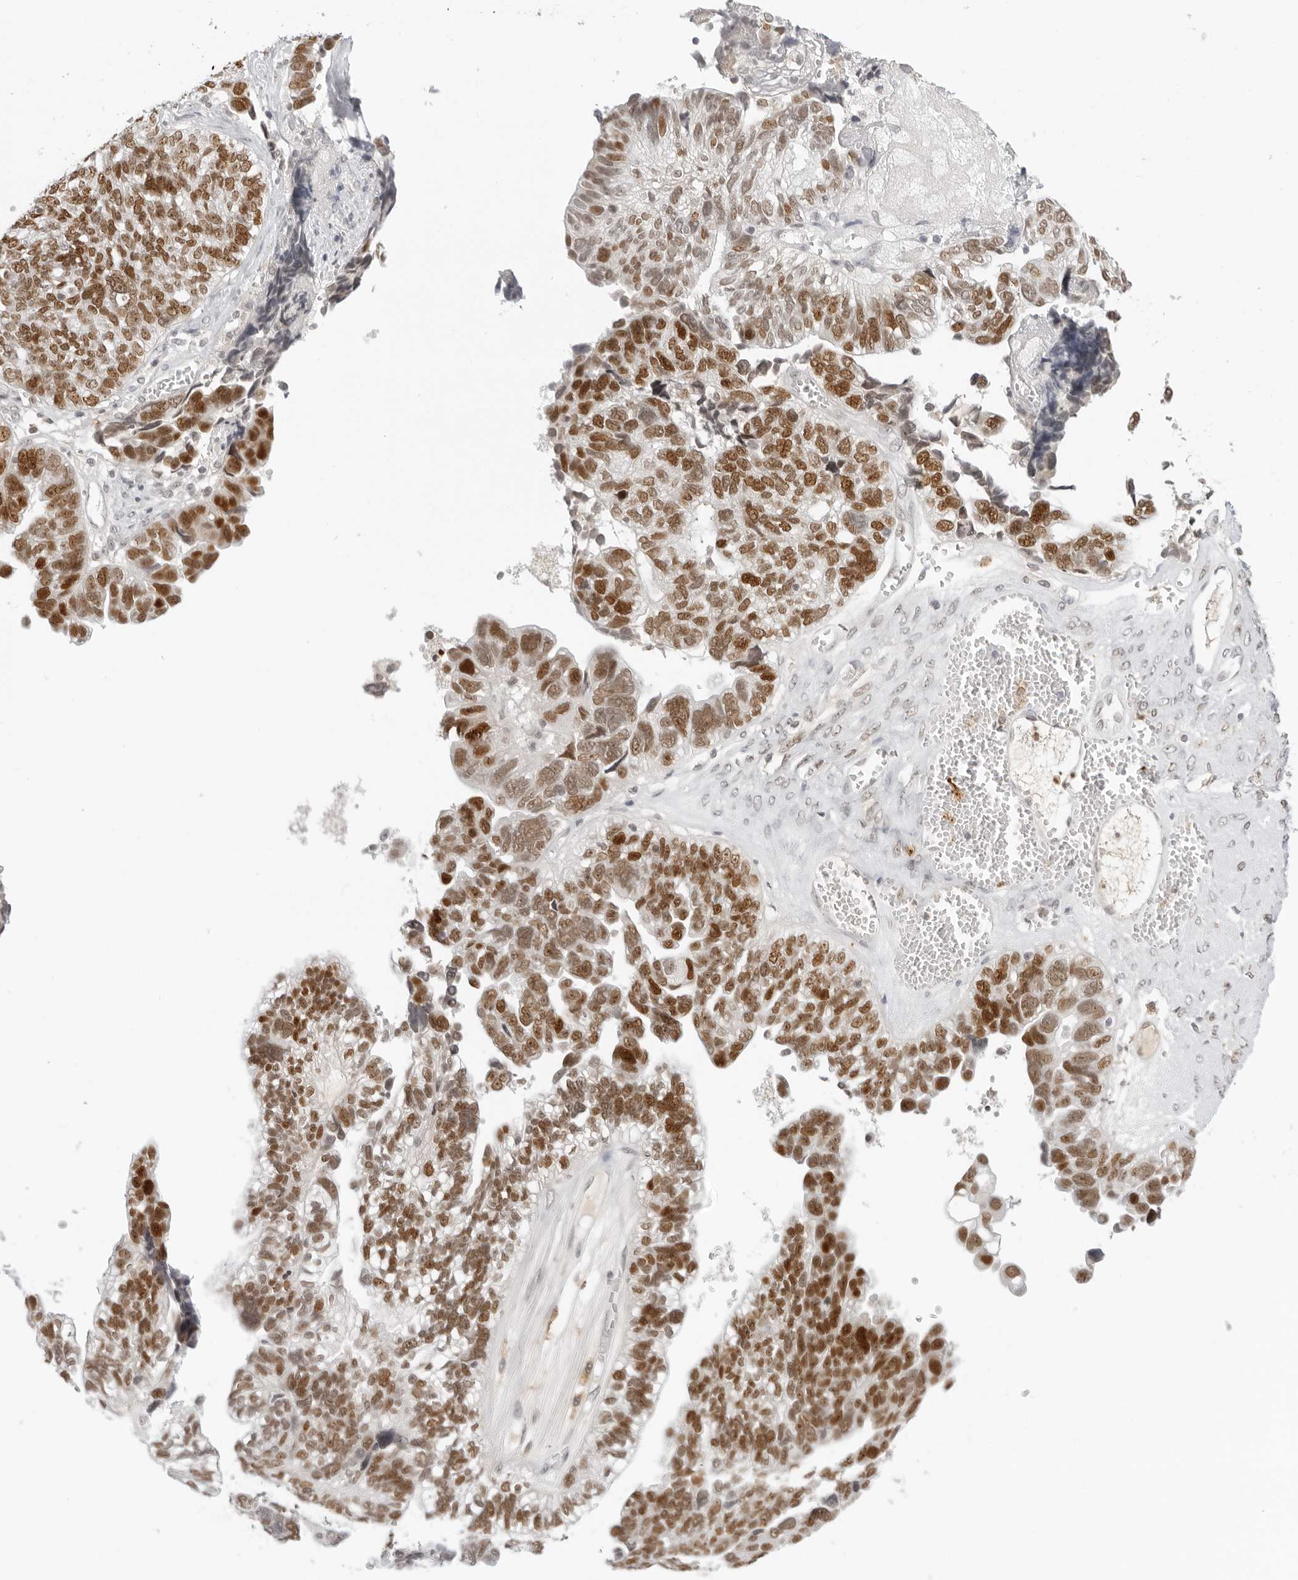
{"staining": {"intensity": "moderate", "quantity": ">75%", "location": "nuclear"}, "tissue": "ovarian cancer", "cell_type": "Tumor cells", "image_type": "cancer", "snomed": [{"axis": "morphology", "description": "Cystadenocarcinoma, serous, NOS"}, {"axis": "topography", "description": "Ovary"}], "caption": "A high-resolution photomicrograph shows IHC staining of serous cystadenocarcinoma (ovarian), which shows moderate nuclear positivity in about >75% of tumor cells.", "gene": "MSH6", "patient": {"sex": "female", "age": 79}}